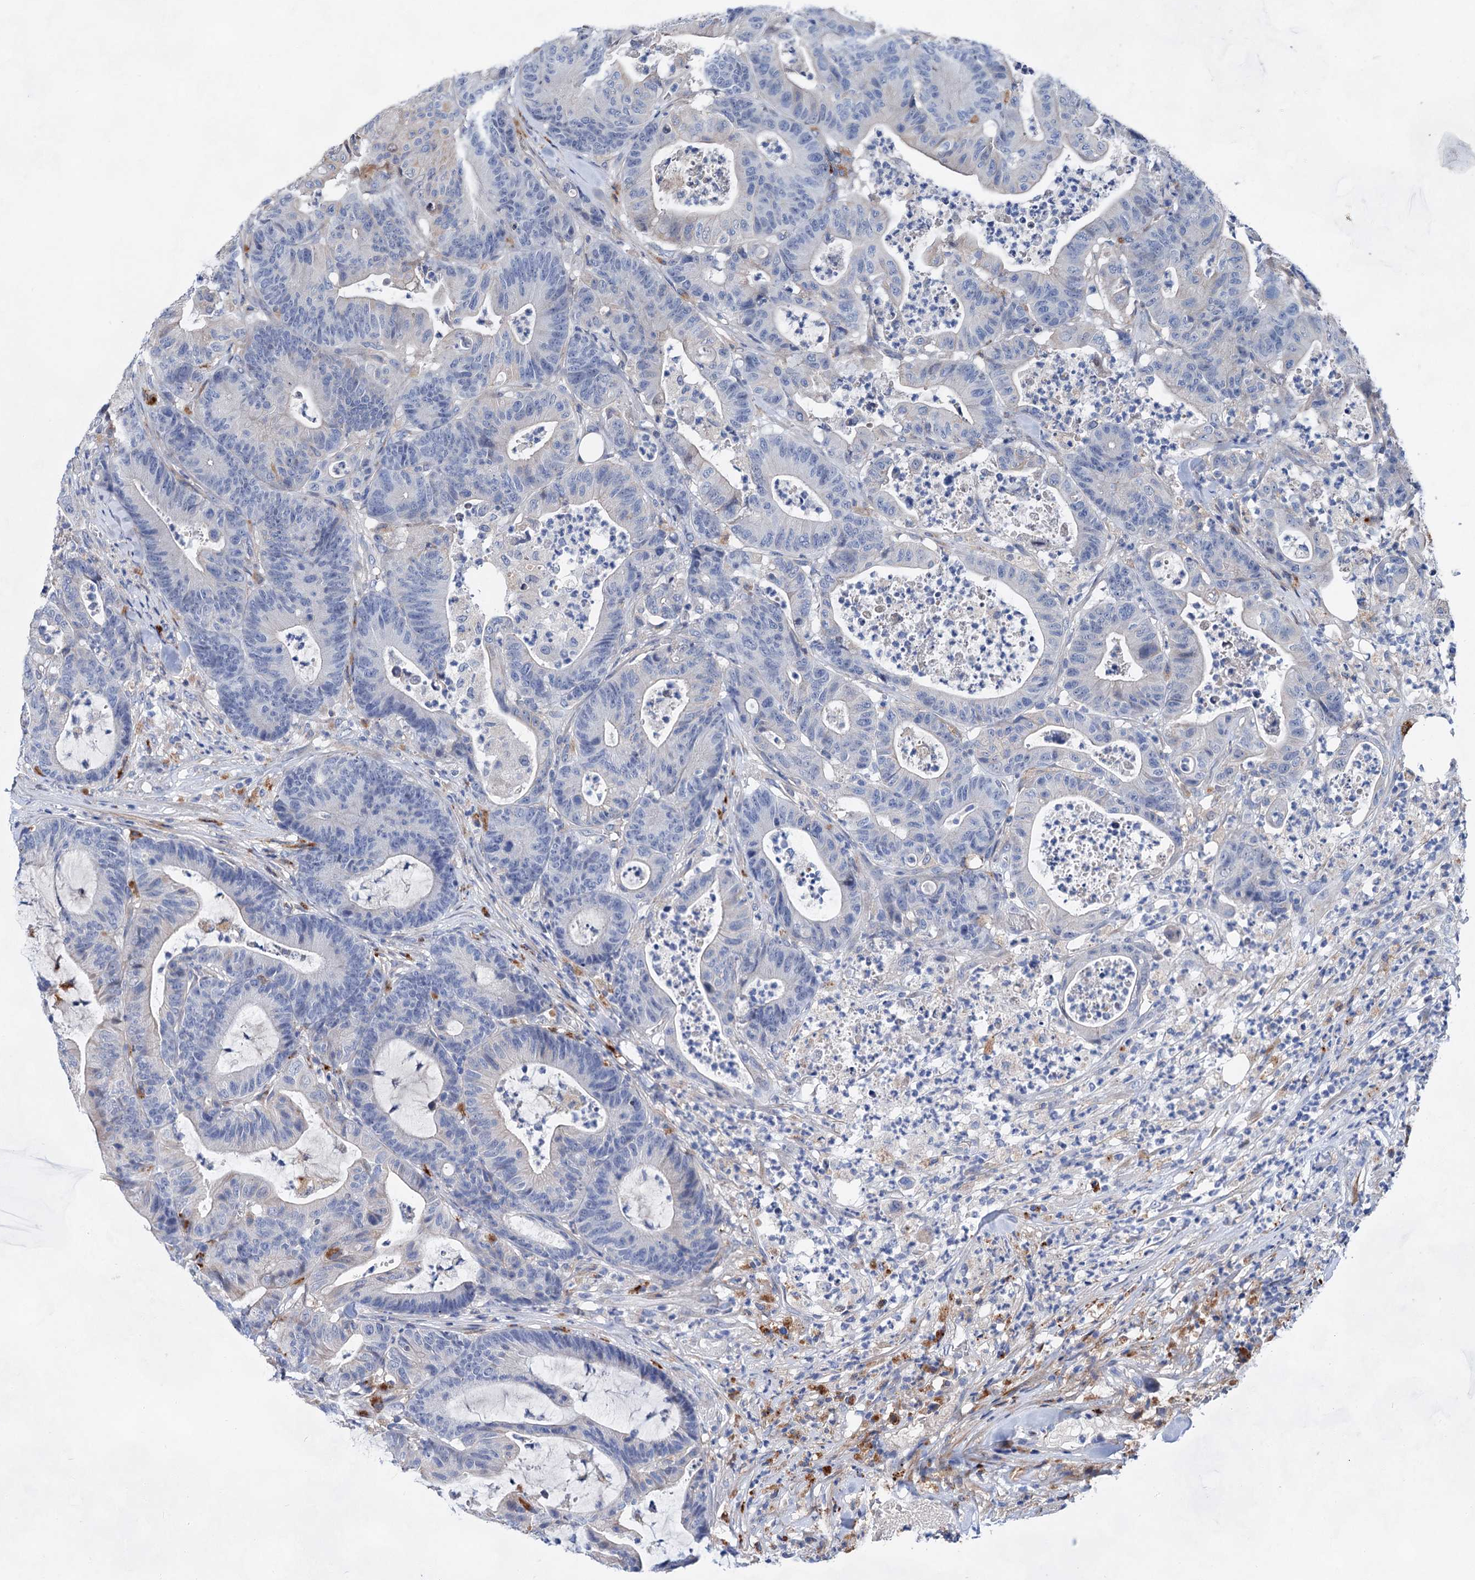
{"staining": {"intensity": "negative", "quantity": "none", "location": "none"}, "tissue": "colorectal cancer", "cell_type": "Tumor cells", "image_type": "cancer", "snomed": [{"axis": "morphology", "description": "Adenocarcinoma, NOS"}, {"axis": "topography", "description": "Colon"}], "caption": "Tumor cells are negative for brown protein staining in colorectal cancer.", "gene": "GPR155", "patient": {"sex": "female", "age": 84}}